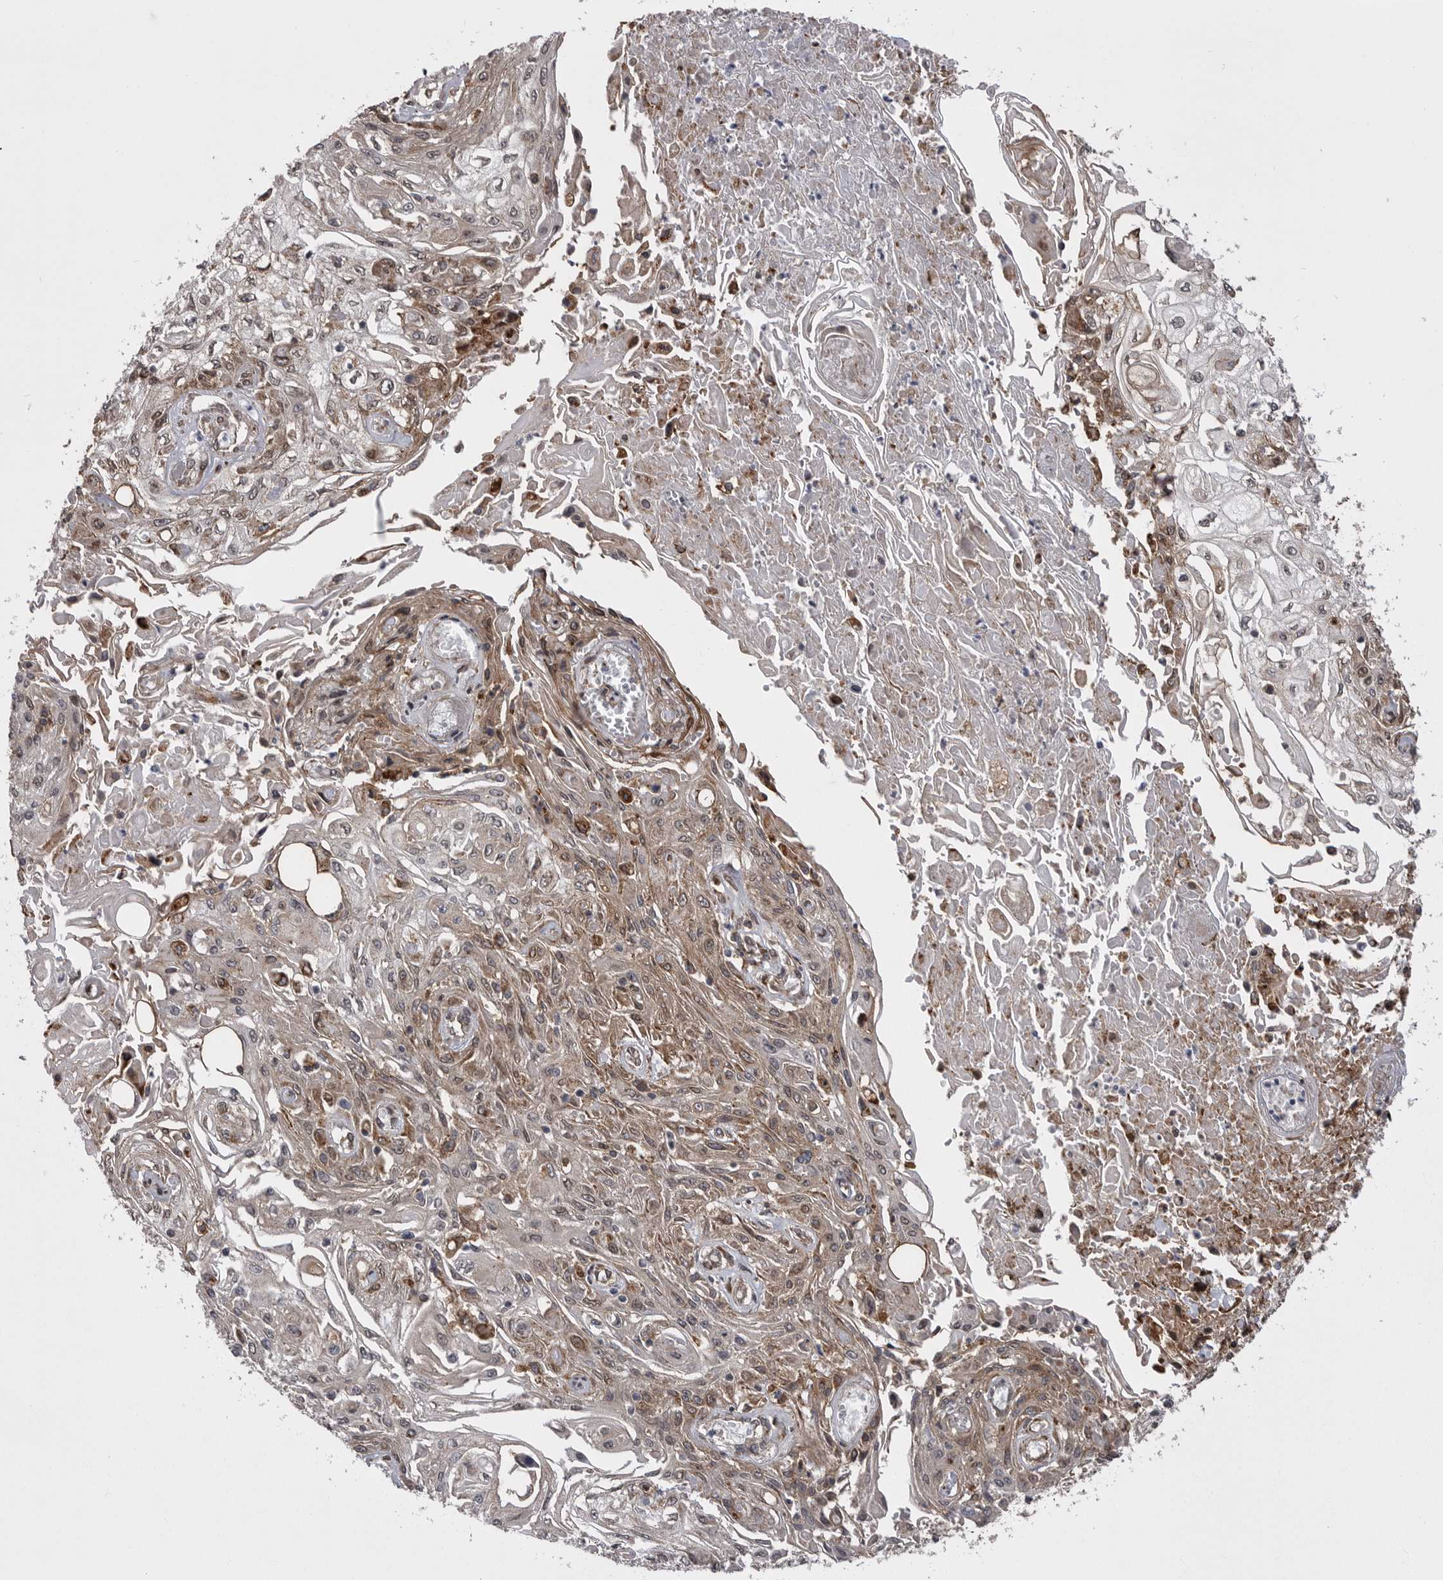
{"staining": {"intensity": "weak", "quantity": ">75%", "location": "cytoplasmic/membranous"}, "tissue": "skin cancer", "cell_type": "Tumor cells", "image_type": "cancer", "snomed": [{"axis": "morphology", "description": "Squamous cell carcinoma, NOS"}, {"axis": "morphology", "description": "Squamous cell carcinoma, metastatic, NOS"}, {"axis": "topography", "description": "Skin"}, {"axis": "topography", "description": "Lymph node"}], "caption": "Squamous cell carcinoma (skin) stained for a protein exhibits weak cytoplasmic/membranous positivity in tumor cells. The protein of interest is stained brown, and the nuclei are stained in blue (DAB IHC with brightfield microscopy, high magnification).", "gene": "ABL1", "patient": {"sex": "male", "age": 75}}